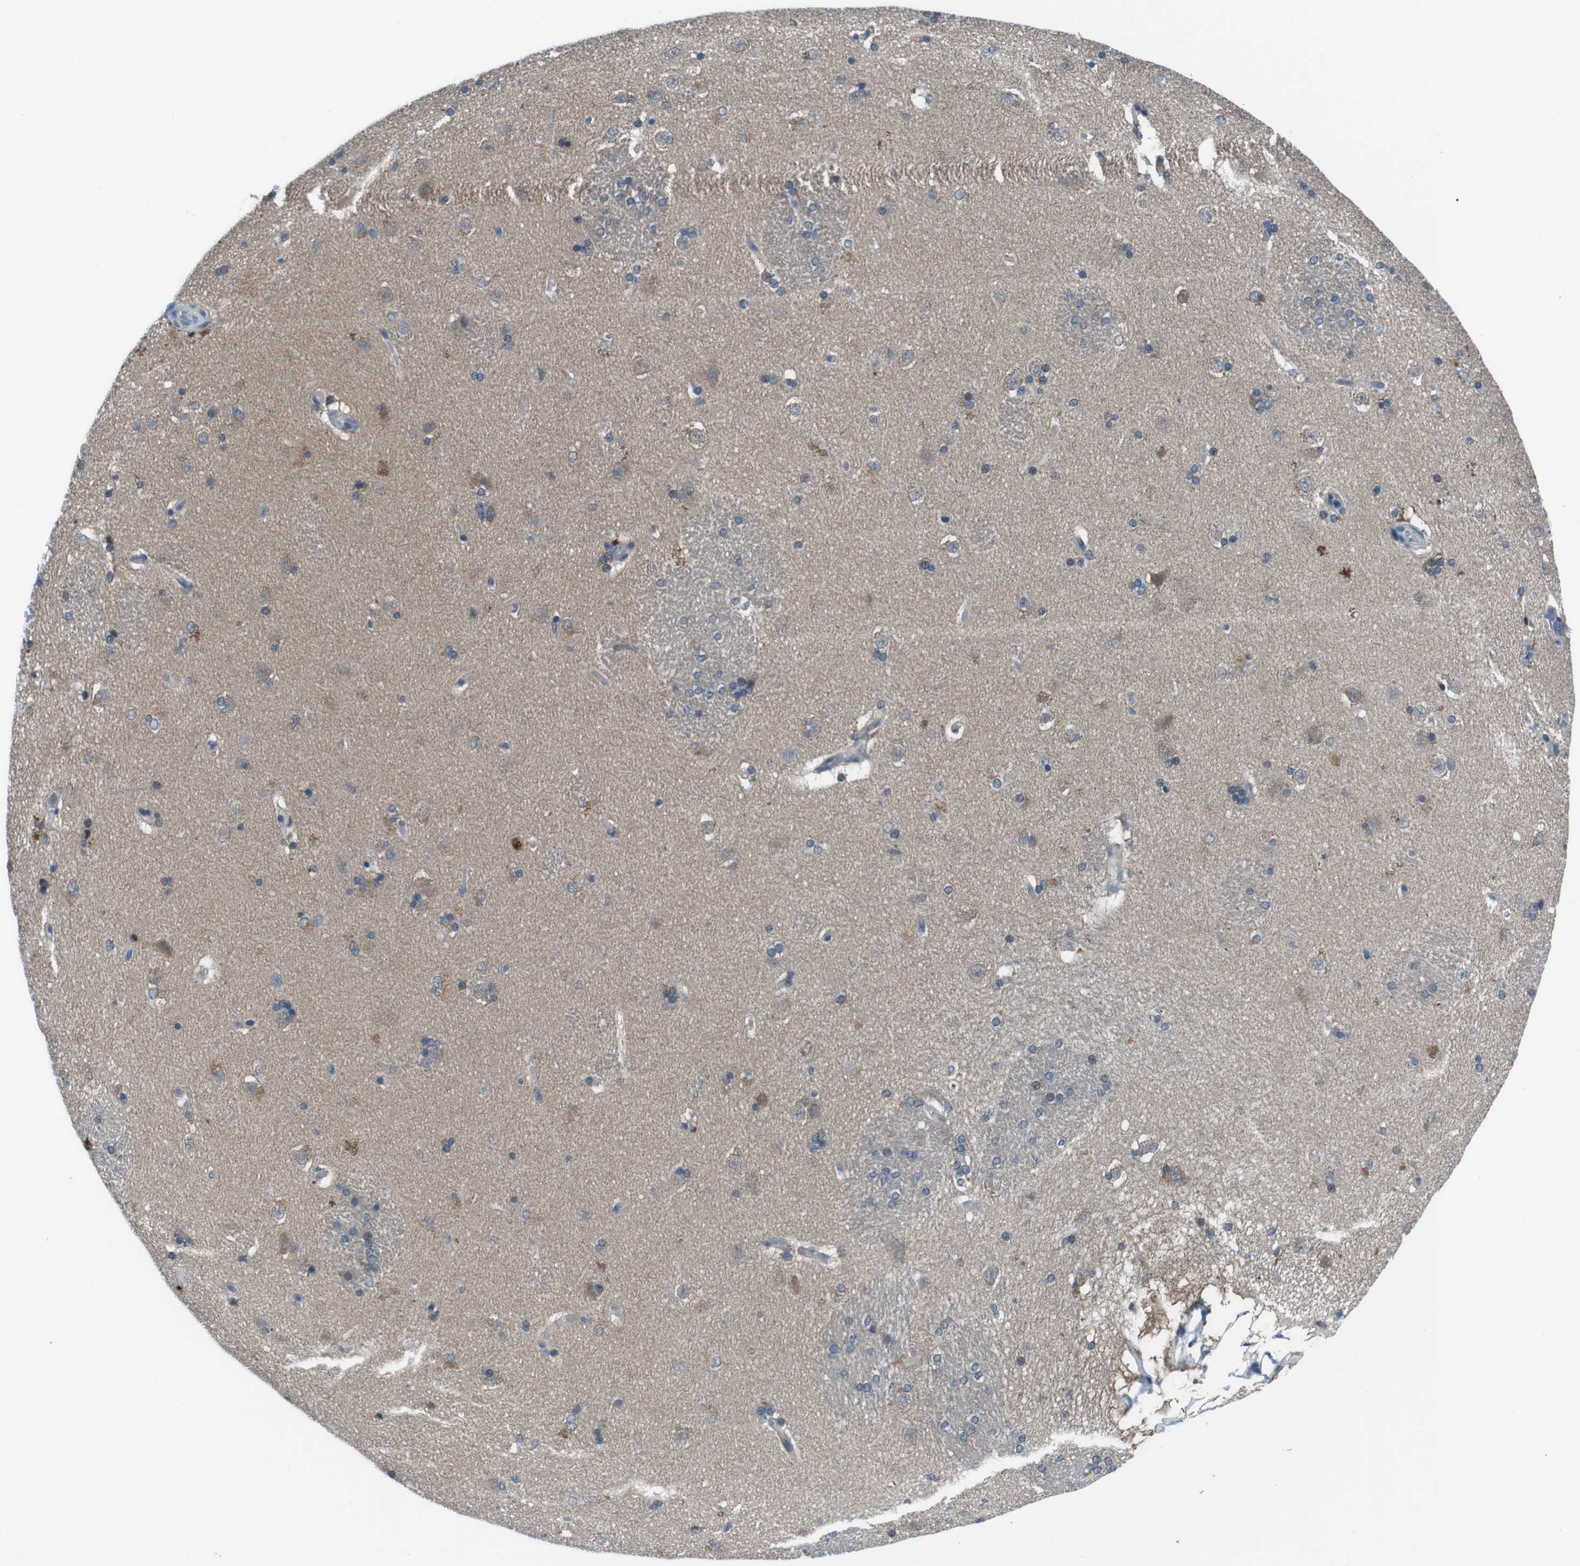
{"staining": {"intensity": "moderate", "quantity": "<25%", "location": "cytoplasmic/membranous"}, "tissue": "caudate", "cell_type": "Glial cells", "image_type": "normal", "snomed": [{"axis": "morphology", "description": "Normal tissue, NOS"}, {"axis": "topography", "description": "Lateral ventricle wall"}], "caption": "A photomicrograph of caudate stained for a protein demonstrates moderate cytoplasmic/membranous brown staining in glial cells.", "gene": "LRP5", "patient": {"sex": "female", "age": 19}}